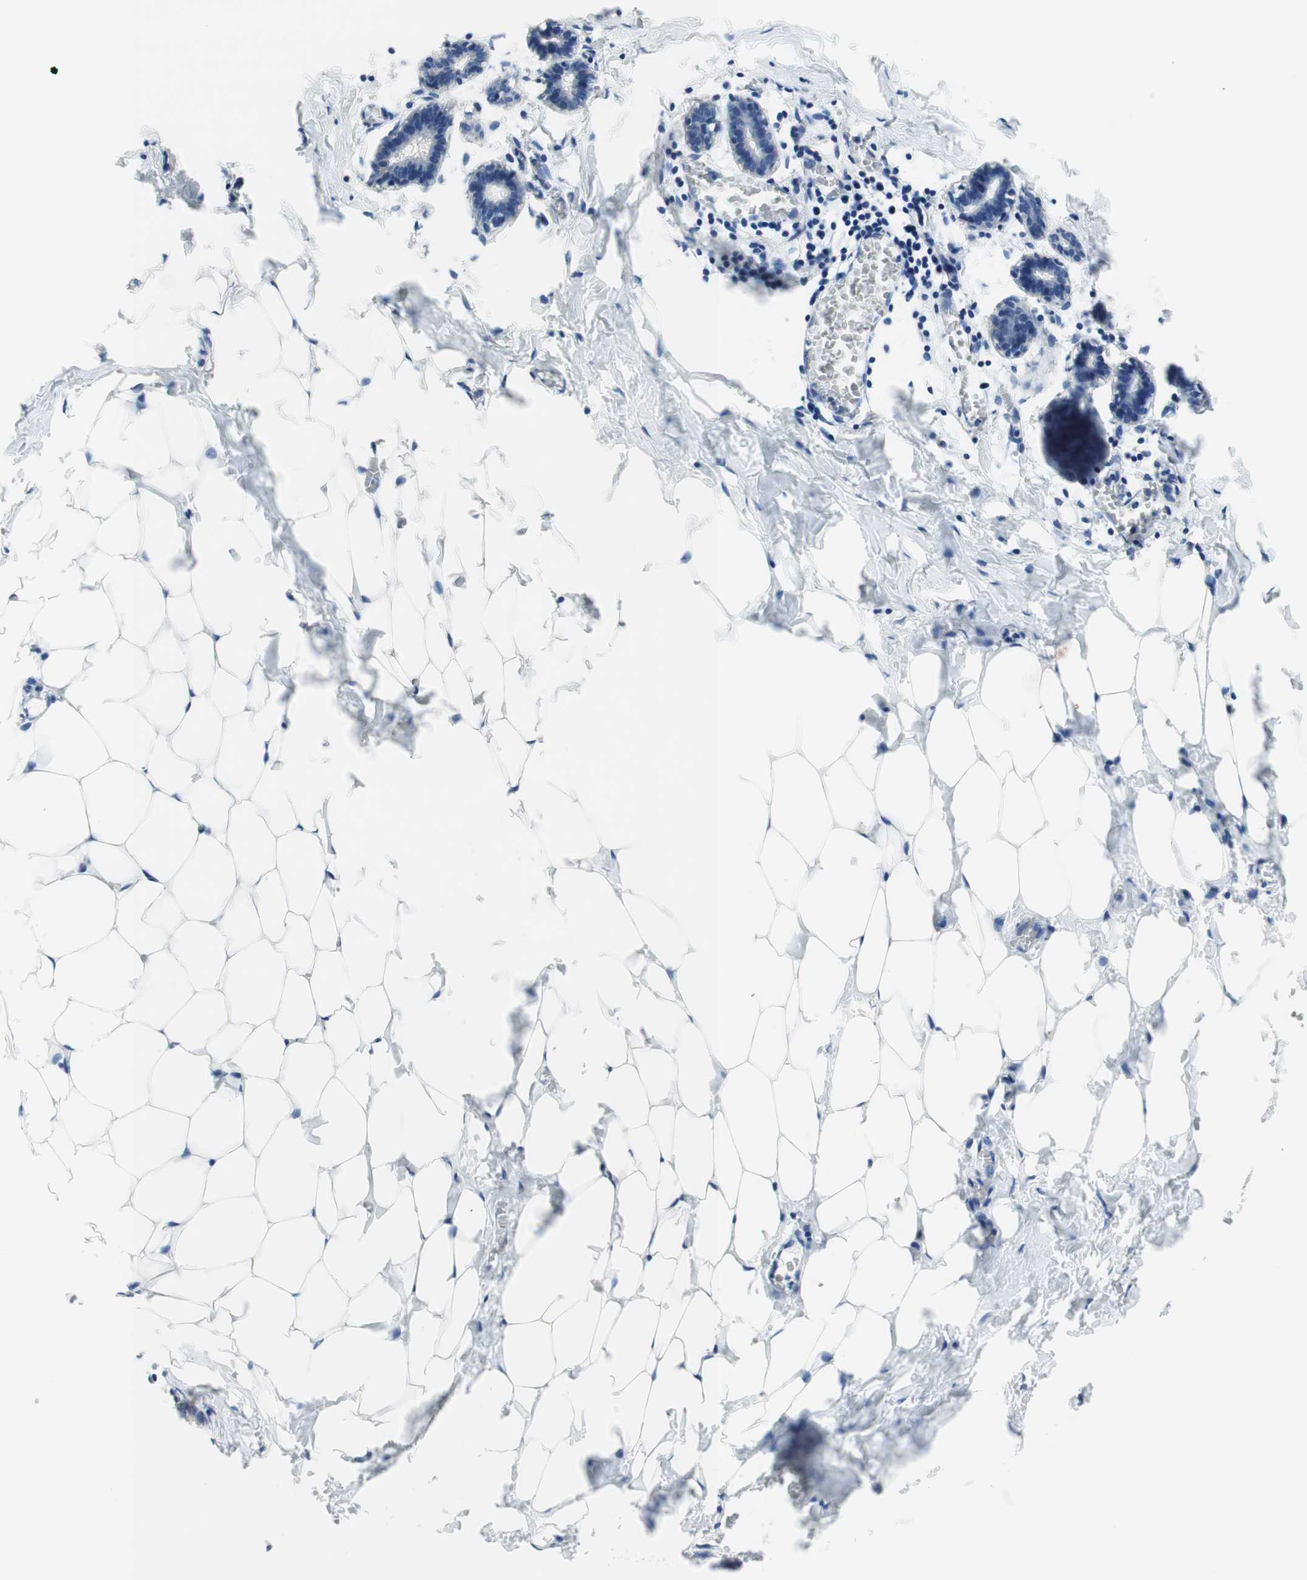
{"staining": {"intensity": "negative", "quantity": "none", "location": "none"}, "tissue": "breast", "cell_type": "Adipocytes", "image_type": "normal", "snomed": [{"axis": "morphology", "description": "Normal tissue, NOS"}, {"axis": "topography", "description": "Breast"}], "caption": "The micrograph exhibits no staining of adipocytes in unremarkable breast.", "gene": "ATP2B1", "patient": {"sex": "female", "age": 27}}